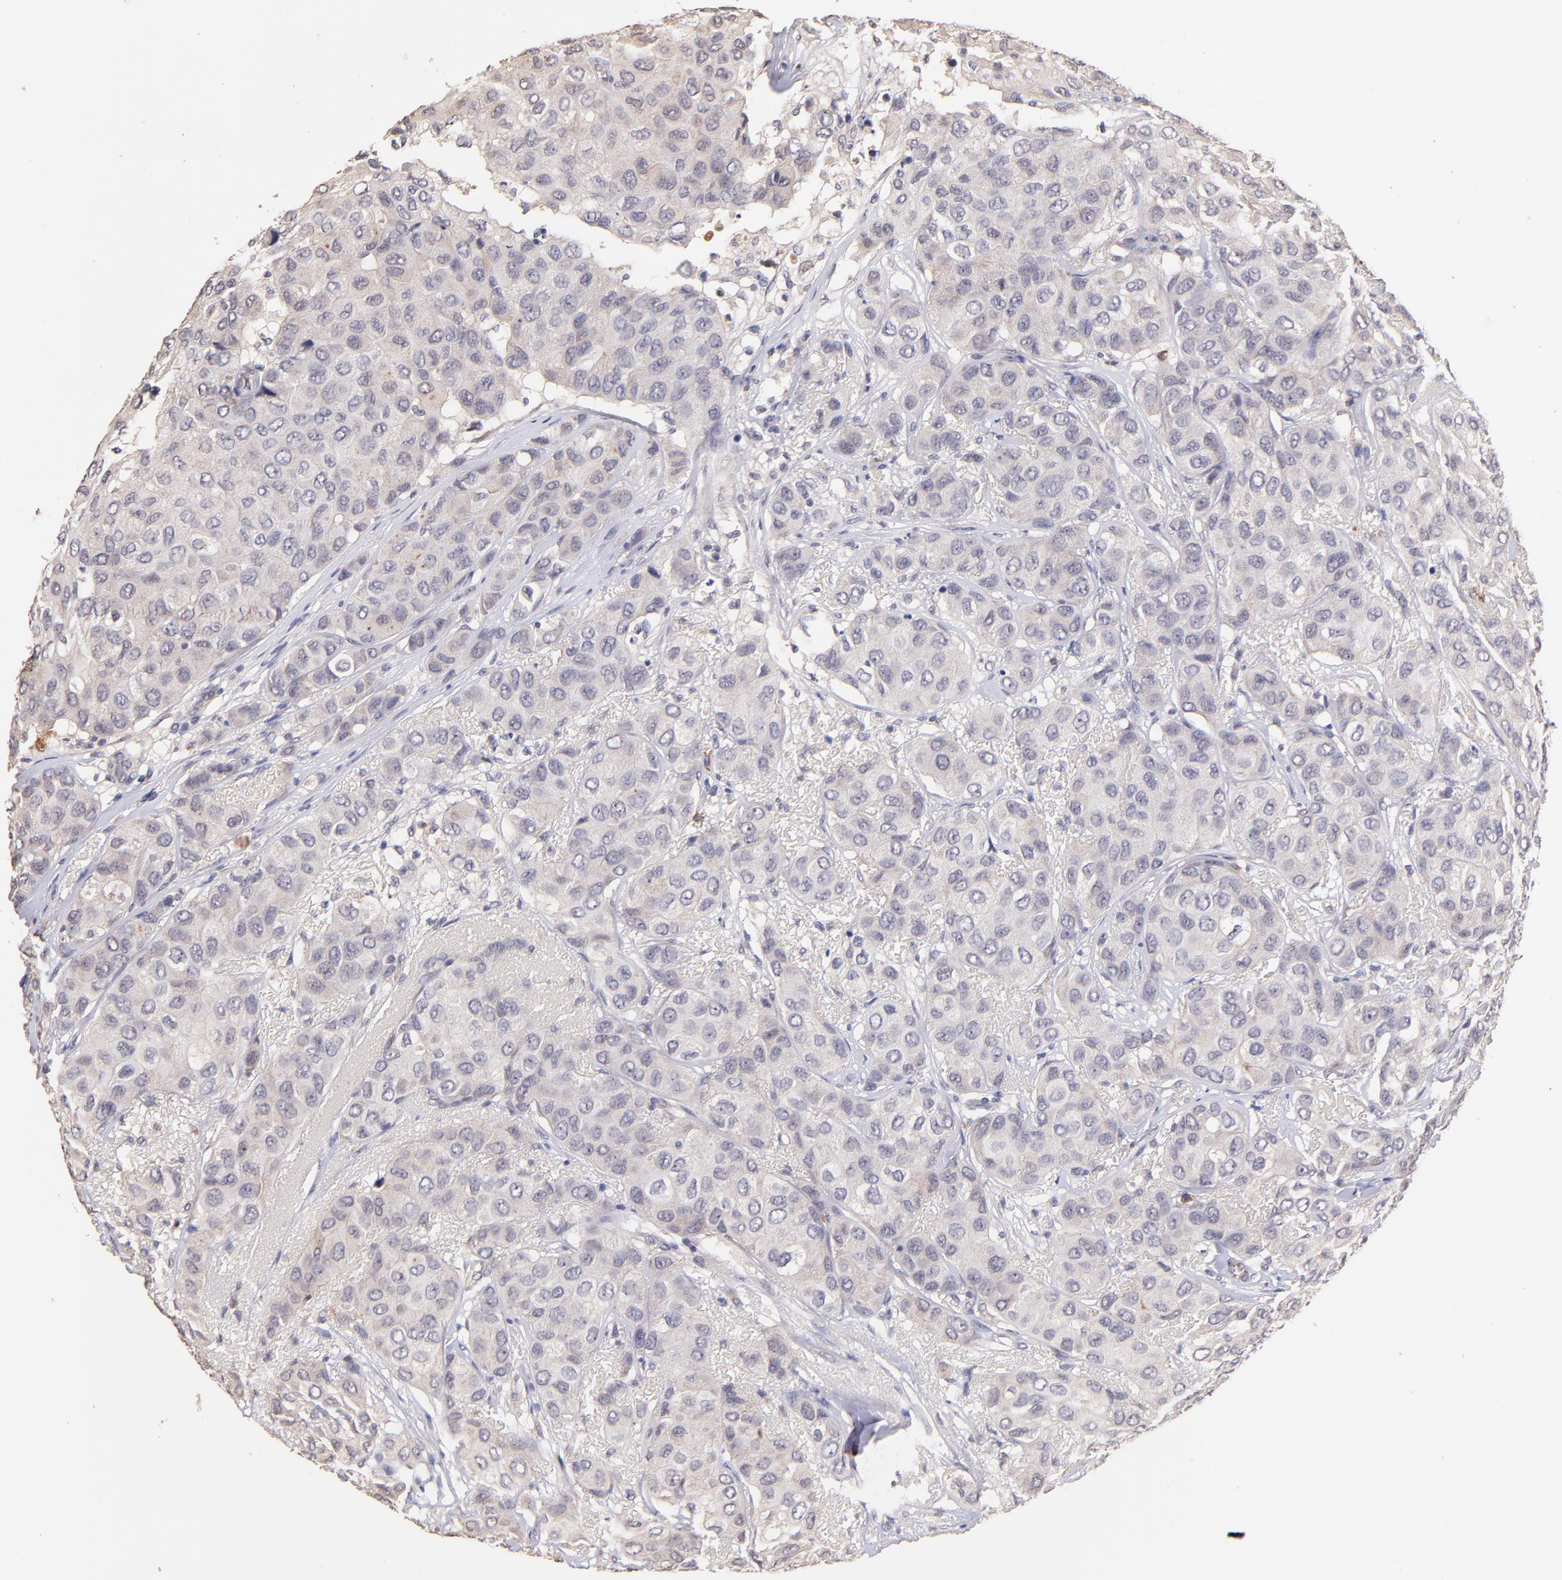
{"staining": {"intensity": "negative", "quantity": "none", "location": "none"}, "tissue": "breast cancer", "cell_type": "Tumor cells", "image_type": "cancer", "snomed": [{"axis": "morphology", "description": "Duct carcinoma"}, {"axis": "topography", "description": "Breast"}], "caption": "Breast cancer was stained to show a protein in brown. There is no significant positivity in tumor cells.", "gene": "RNASEL", "patient": {"sex": "female", "age": 68}}